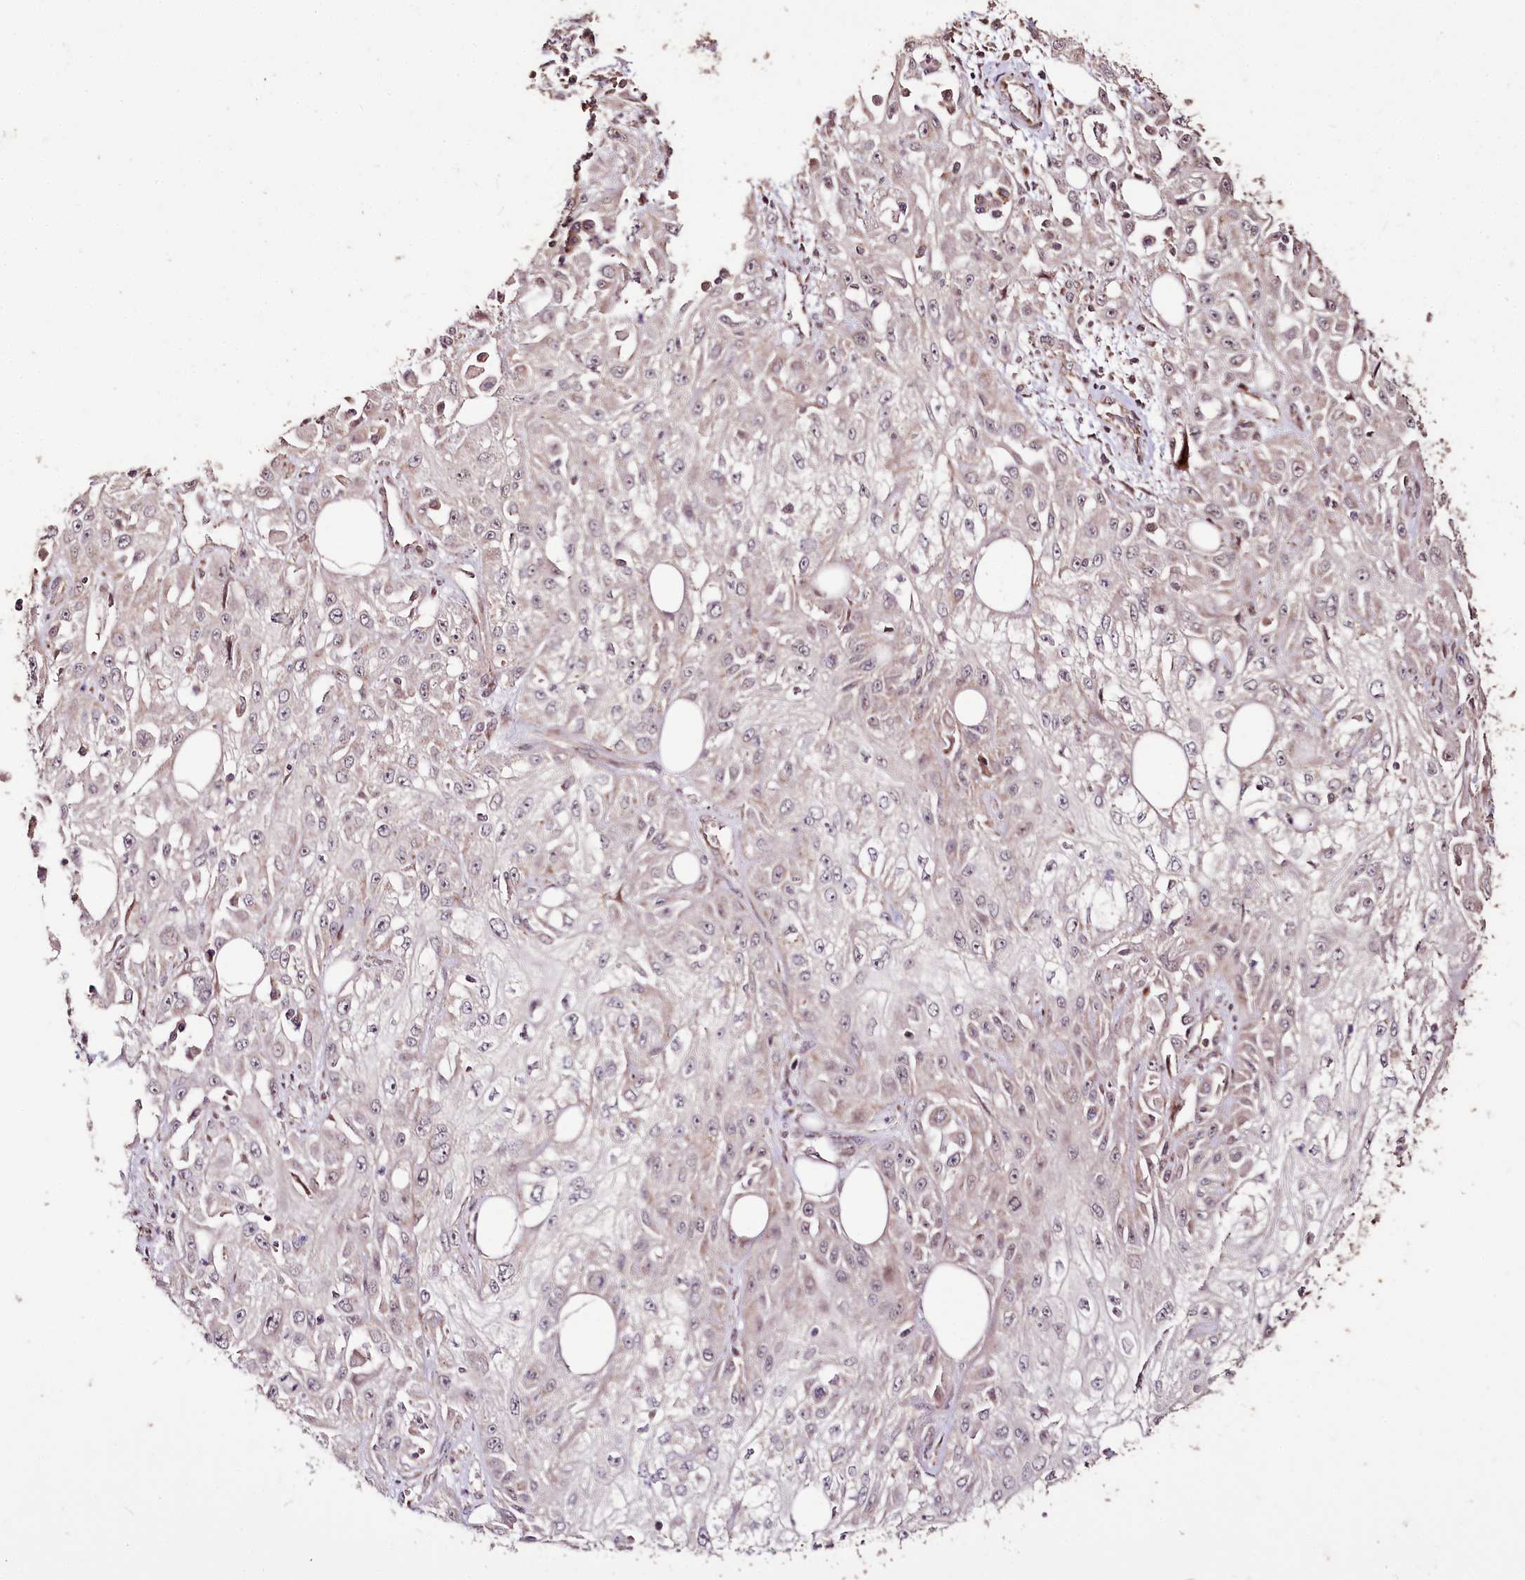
{"staining": {"intensity": "negative", "quantity": "none", "location": "none"}, "tissue": "skin cancer", "cell_type": "Tumor cells", "image_type": "cancer", "snomed": [{"axis": "morphology", "description": "Squamous cell carcinoma, NOS"}, {"axis": "morphology", "description": "Squamous cell carcinoma, metastatic, NOS"}, {"axis": "topography", "description": "Skin"}, {"axis": "topography", "description": "Lymph node"}], "caption": "Histopathology image shows no protein positivity in tumor cells of skin cancer tissue.", "gene": "CARD19", "patient": {"sex": "male", "age": 75}}